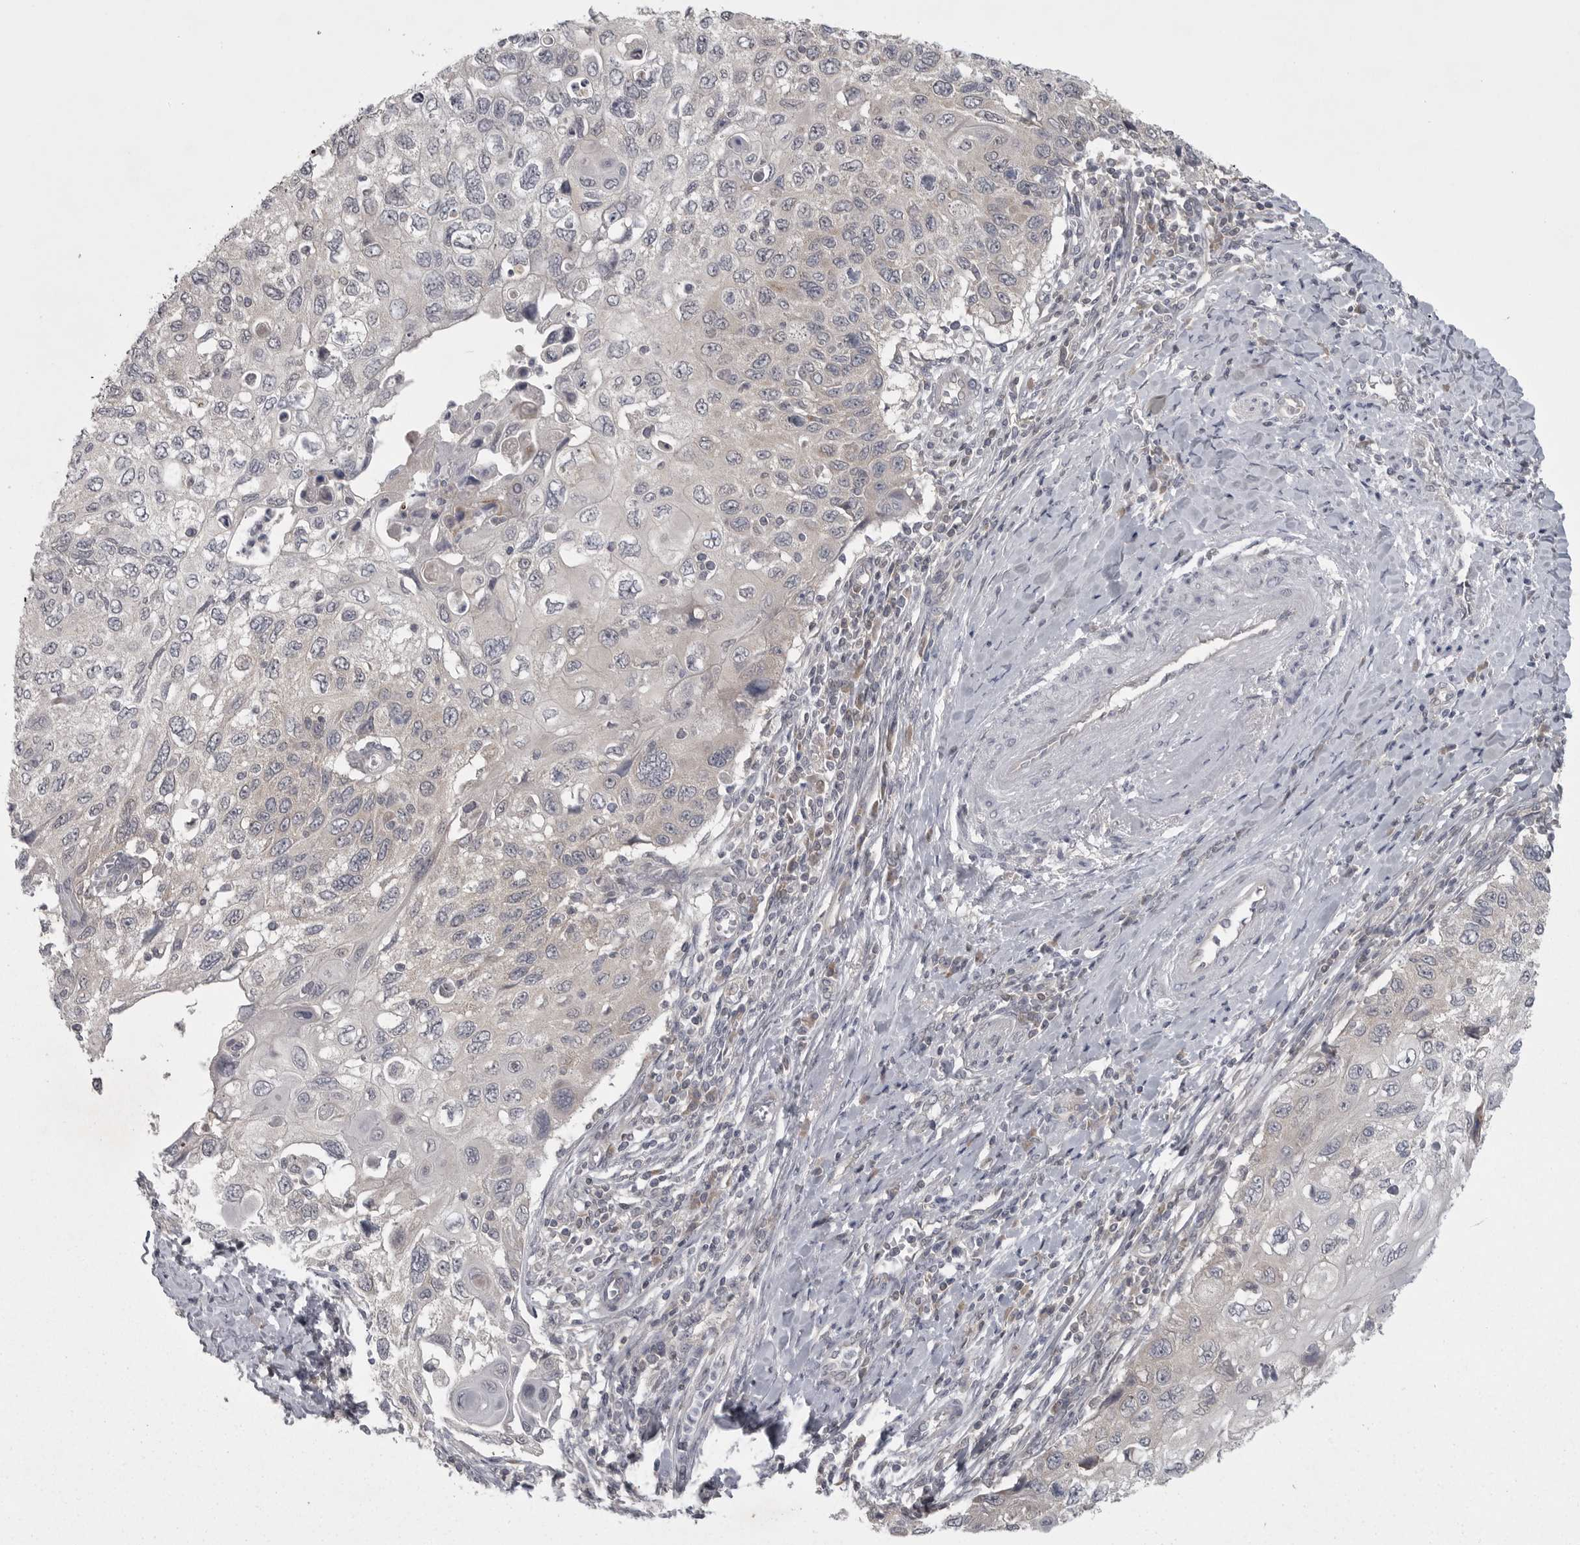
{"staining": {"intensity": "negative", "quantity": "none", "location": "none"}, "tissue": "cervical cancer", "cell_type": "Tumor cells", "image_type": "cancer", "snomed": [{"axis": "morphology", "description": "Squamous cell carcinoma, NOS"}, {"axis": "topography", "description": "Cervix"}], "caption": "There is no significant staining in tumor cells of squamous cell carcinoma (cervical).", "gene": "PHF13", "patient": {"sex": "female", "age": 70}}